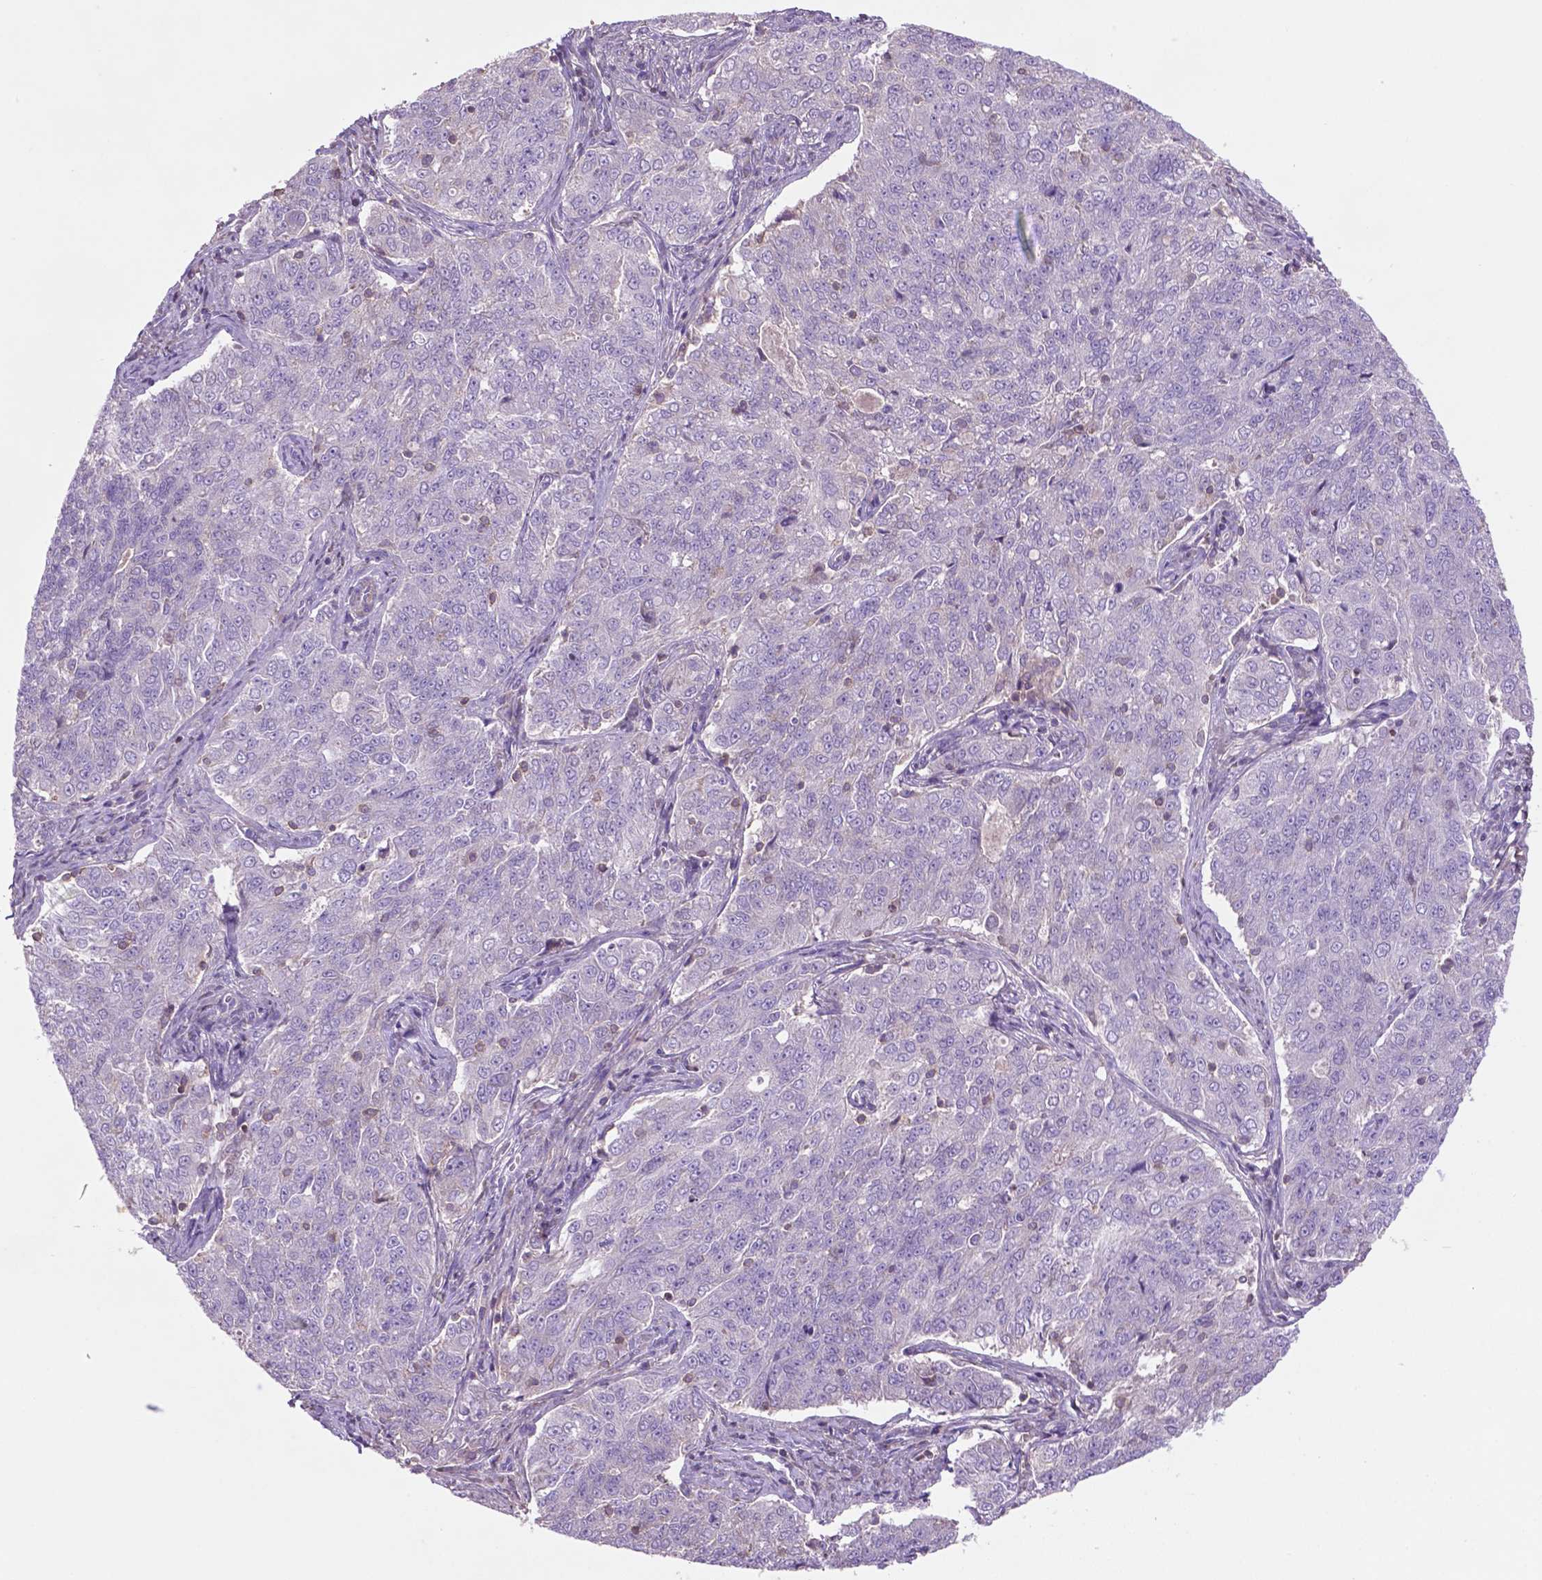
{"staining": {"intensity": "negative", "quantity": "none", "location": "none"}, "tissue": "endometrial cancer", "cell_type": "Tumor cells", "image_type": "cancer", "snomed": [{"axis": "morphology", "description": "Adenocarcinoma, NOS"}, {"axis": "topography", "description": "Endometrium"}], "caption": "A high-resolution image shows immunohistochemistry staining of adenocarcinoma (endometrial), which reveals no significant staining in tumor cells. The staining was performed using DAB to visualize the protein expression in brown, while the nuclei were stained in blue with hematoxylin (Magnification: 20x).", "gene": "BMP4", "patient": {"sex": "female", "age": 43}}